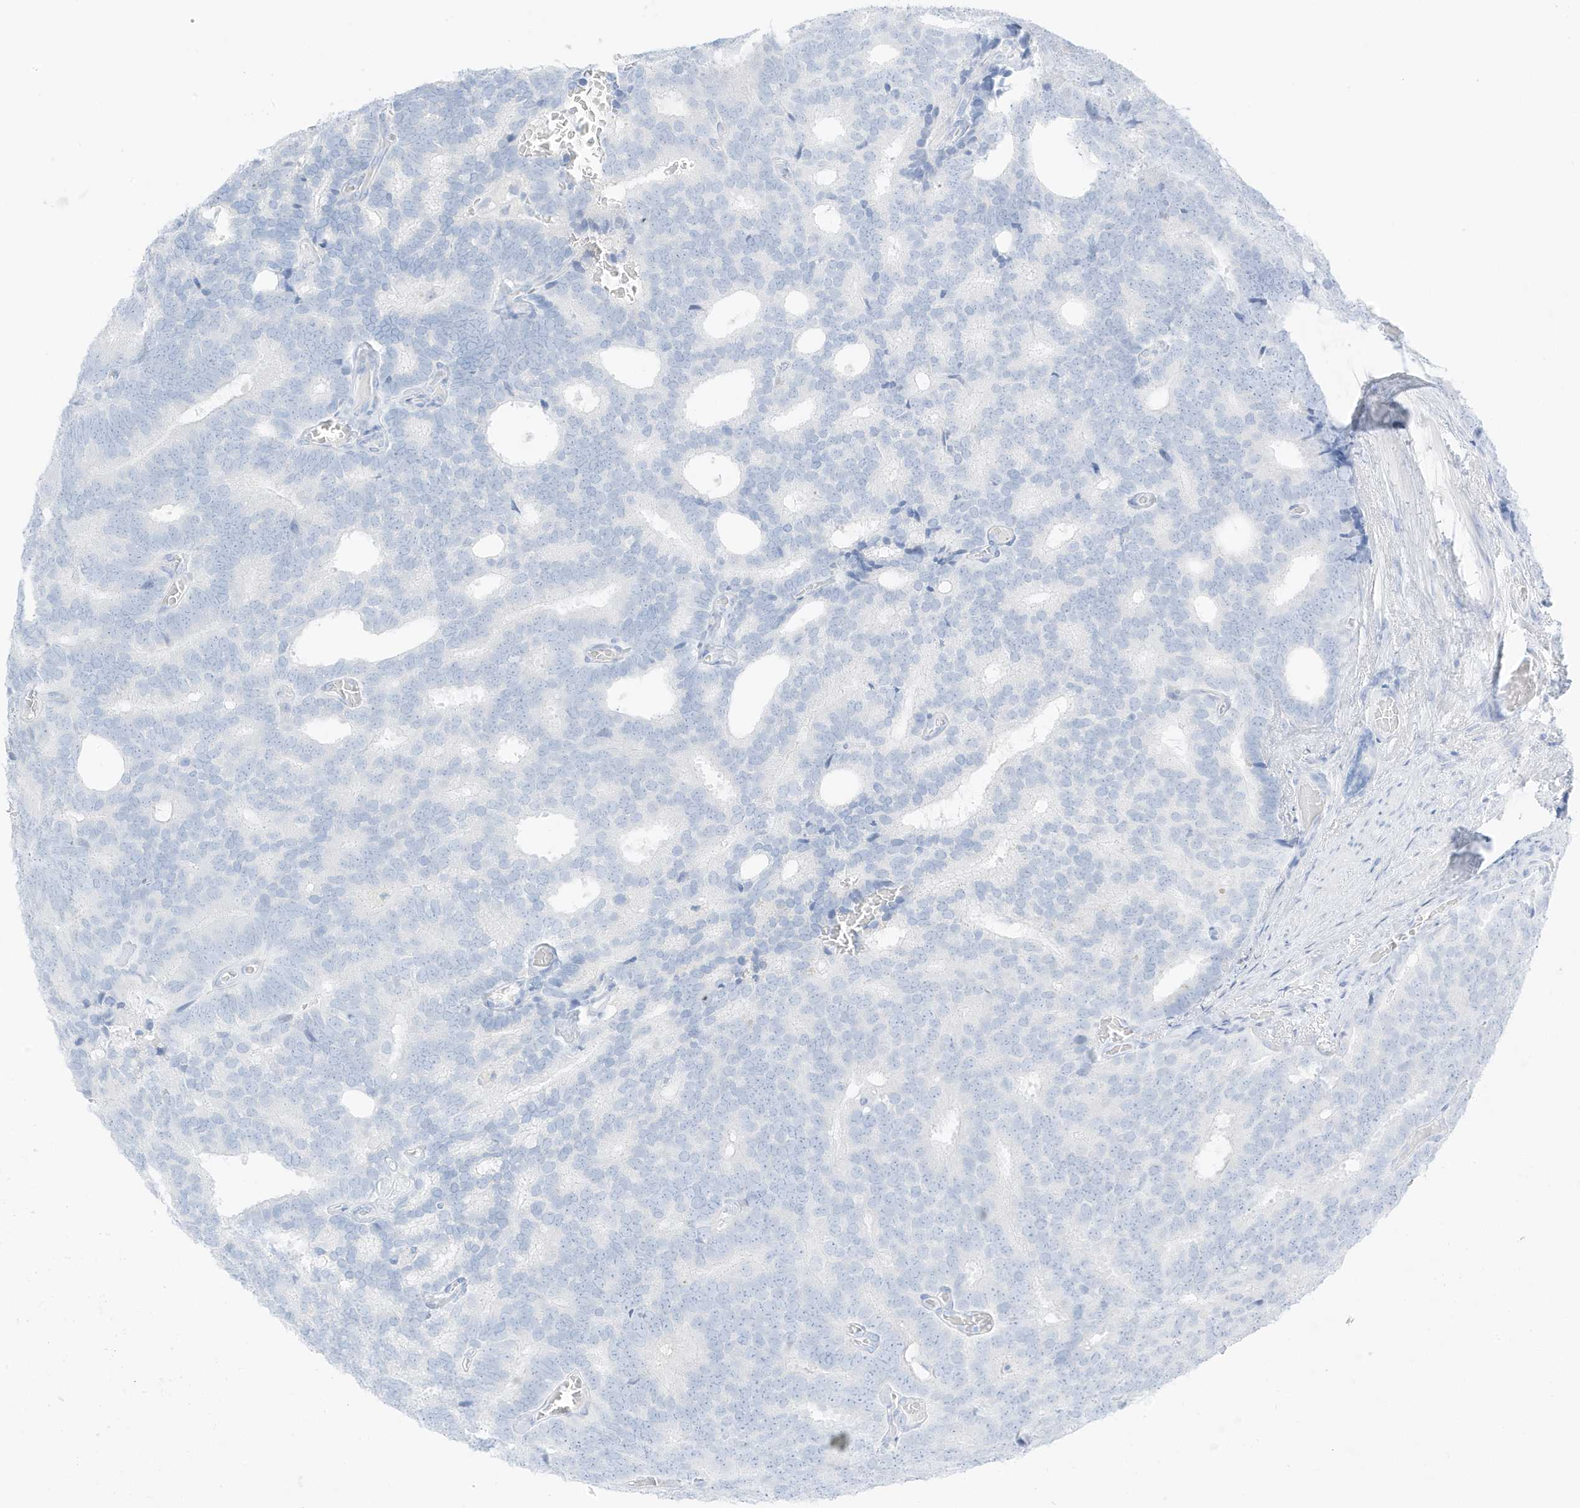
{"staining": {"intensity": "negative", "quantity": "none", "location": "none"}, "tissue": "prostate cancer", "cell_type": "Tumor cells", "image_type": "cancer", "snomed": [{"axis": "morphology", "description": "Adenocarcinoma, Low grade"}, {"axis": "topography", "description": "Prostate"}], "caption": "Immunohistochemistry (IHC) image of human prostate cancer (adenocarcinoma (low-grade)) stained for a protein (brown), which displays no expression in tumor cells.", "gene": "SLC22A13", "patient": {"sex": "male", "age": 71}}